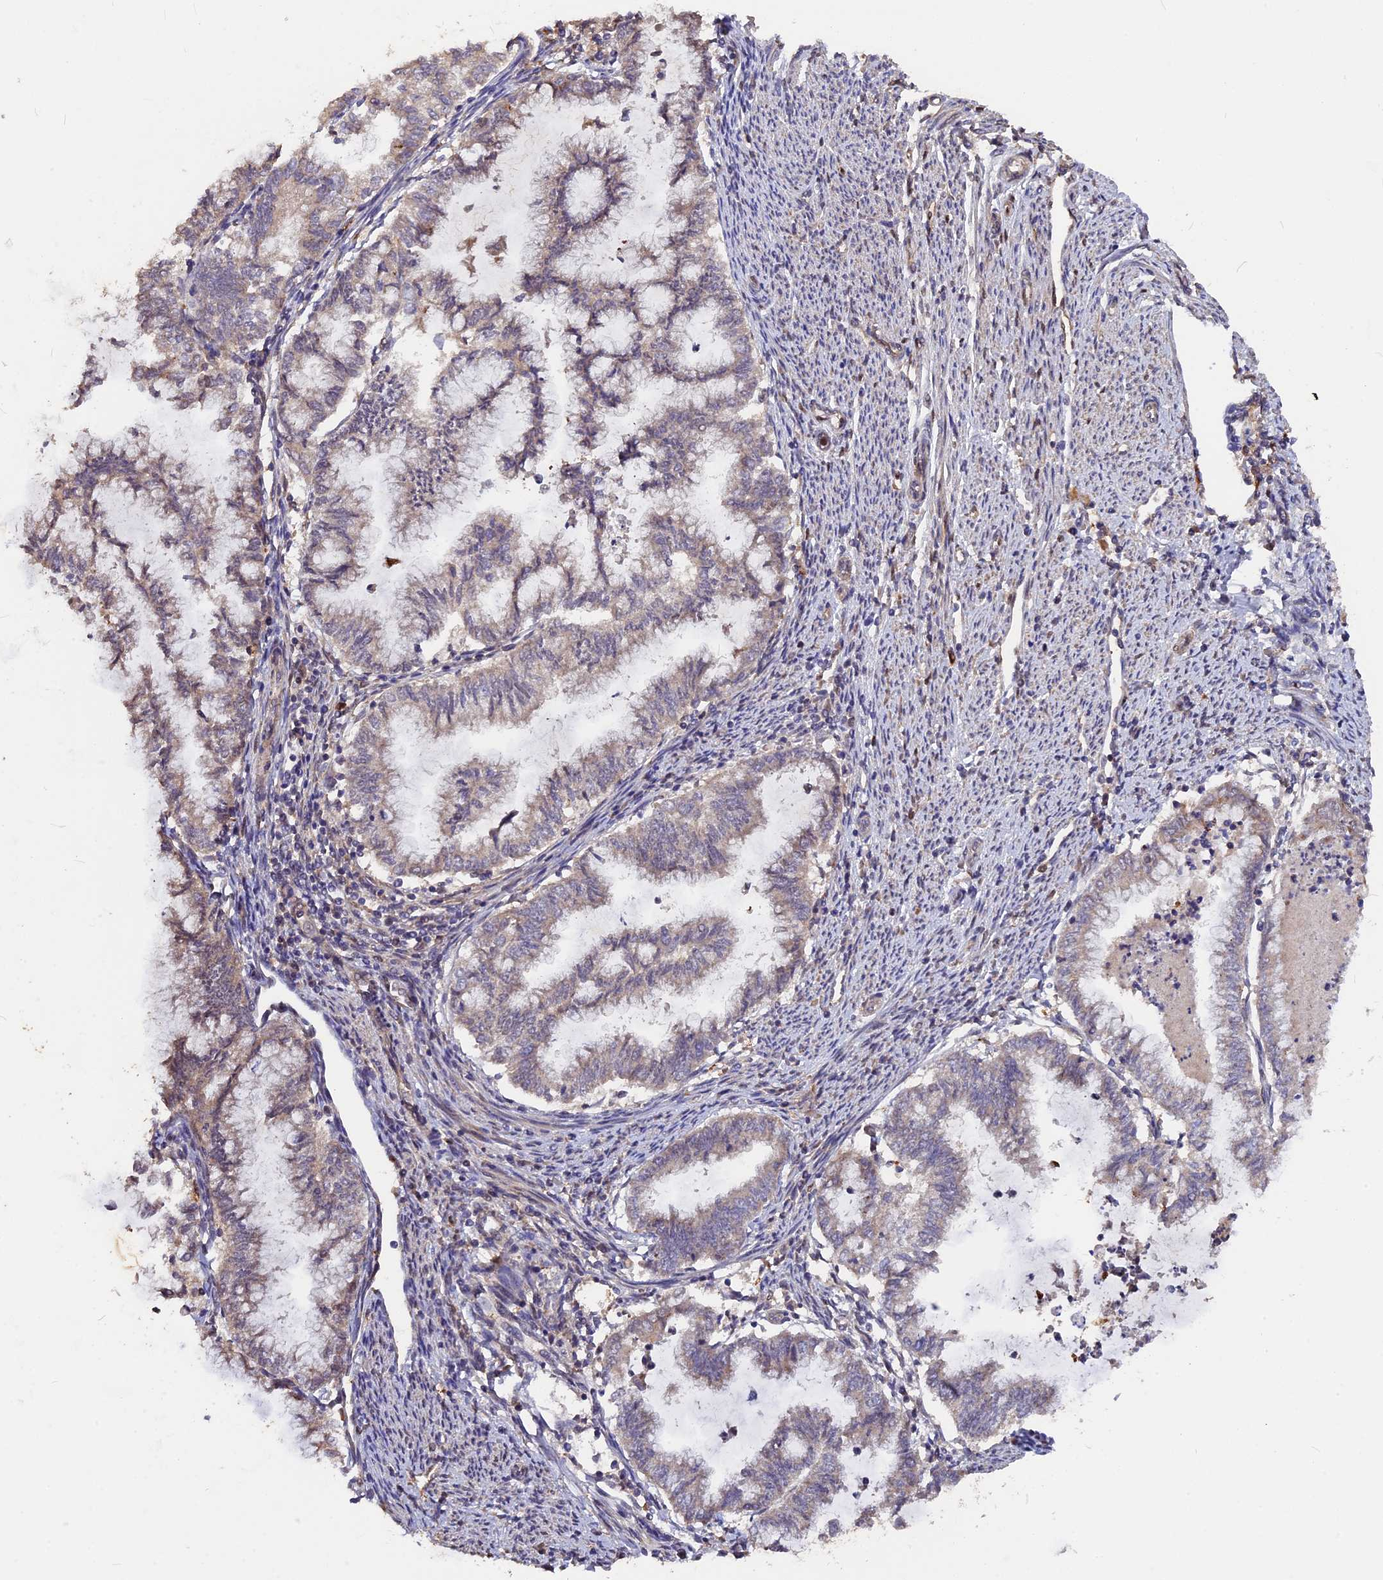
{"staining": {"intensity": "weak", "quantity": "<25%", "location": "cytoplasmic/membranous"}, "tissue": "endometrial cancer", "cell_type": "Tumor cells", "image_type": "cancer", "snomed": [{"axis": "morphology", "description": "Adenocarcinoma, NOS"}, {"axis": "topography", "description": "Endometrium"}], "caption": "The photomicrograph reveals no staining of tumor cells in adenocarcinoma (endometrial).", "gene": "ADRM1", "patient": {"sex": "female", "age": 79}}